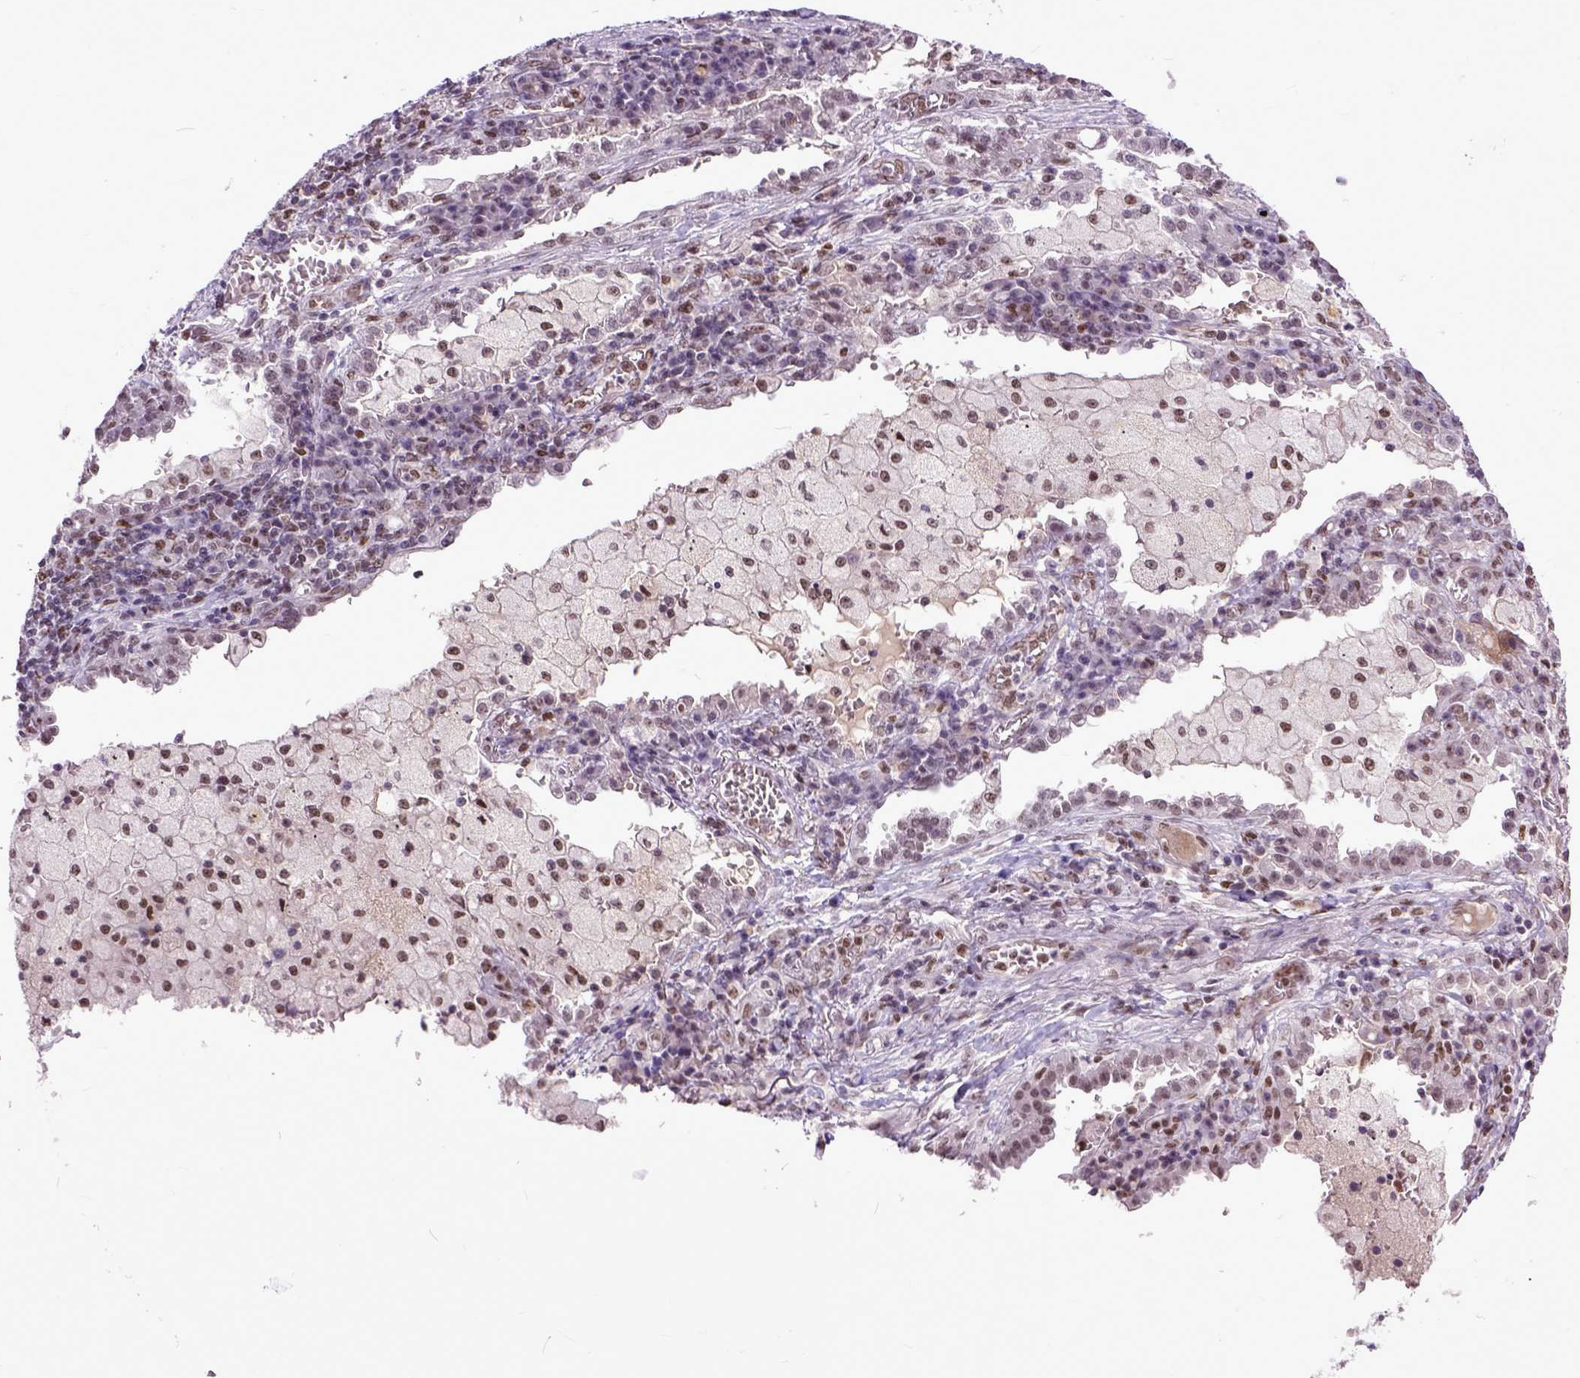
{"staining": {"intensity": "moderate", "quantity": ">75%", "location": "nuclear"}, "tissue": "lung cancer", "cell_type": "Tumor cells", "image_type": "cancer", "snomed": [{"axis": "morphology", "description": "Adenocarcinoma, NOS"}, {"axis": "topography", "description": "Lung"}], "caption": "There is medium levels of moderate nuclear expression in tumor cells of adenocarcinoma (lung), as demonstrated by immunohistochemical staining (brown color).", "gene": "RCC2", "patient": {"sex": "male", "age": 57}}